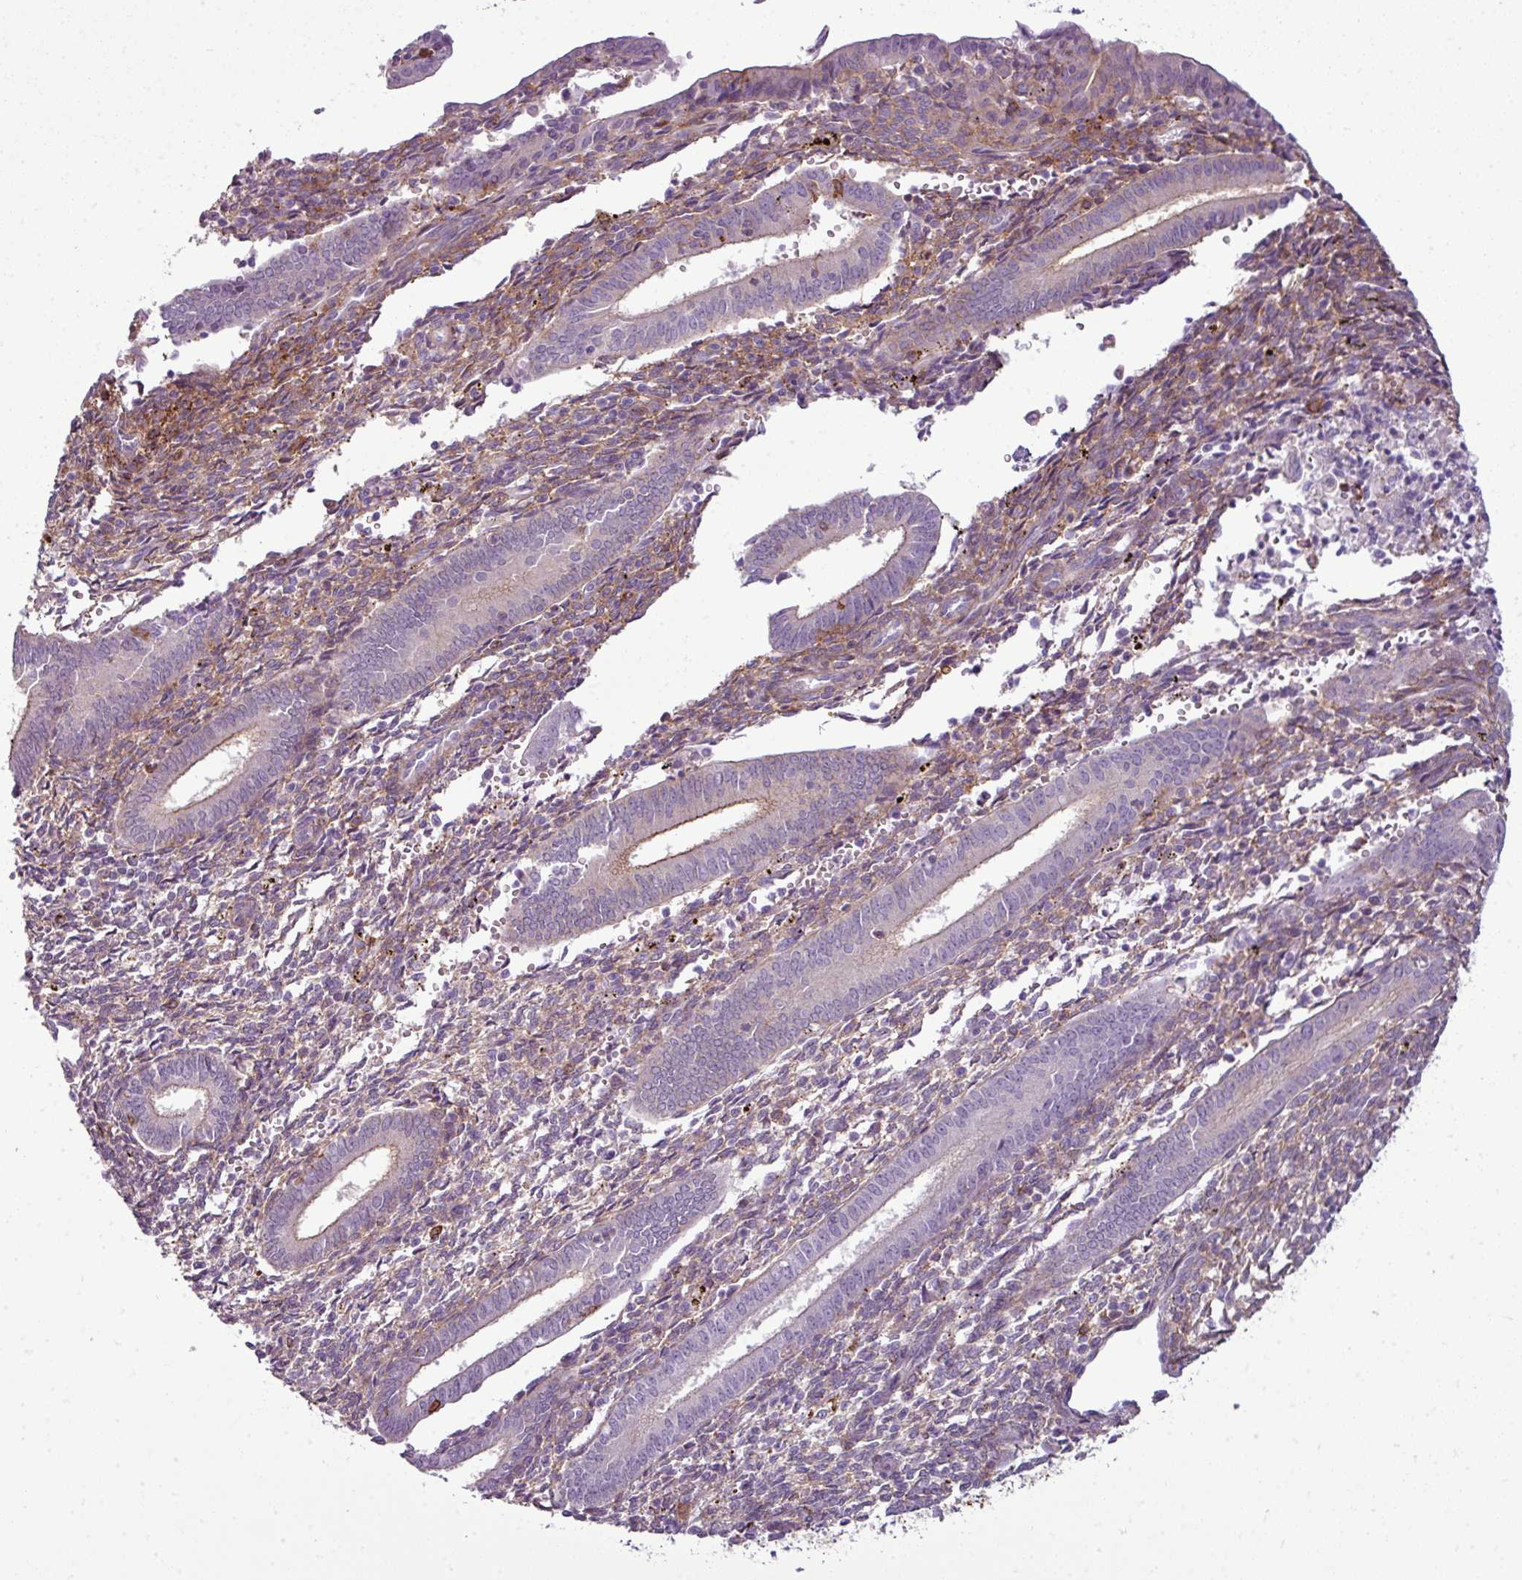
{"staining": {"intensity": "moderate", "quantity": "<25%", "location": "cytoplasmic/membranous"}, "tissue": "endometrium", "cell_type": "Cells in endometrial stroma", "image_type": "normal", "snomed": [{"axis": "morphology", "description": "Normal tissue, NOS"}, {"axis": "topography", "description": "Endometrium"}], "caption": "Cells in endometrial stroma exhibit moderate cytoplasmic/membranous staining in about <25% of cells in unremarkable endometrium. (Brightfield microscopy of DAB IHC at high magnification).", "gene": "COL8A1", "patient": {"sex": "female", "age": 41}}